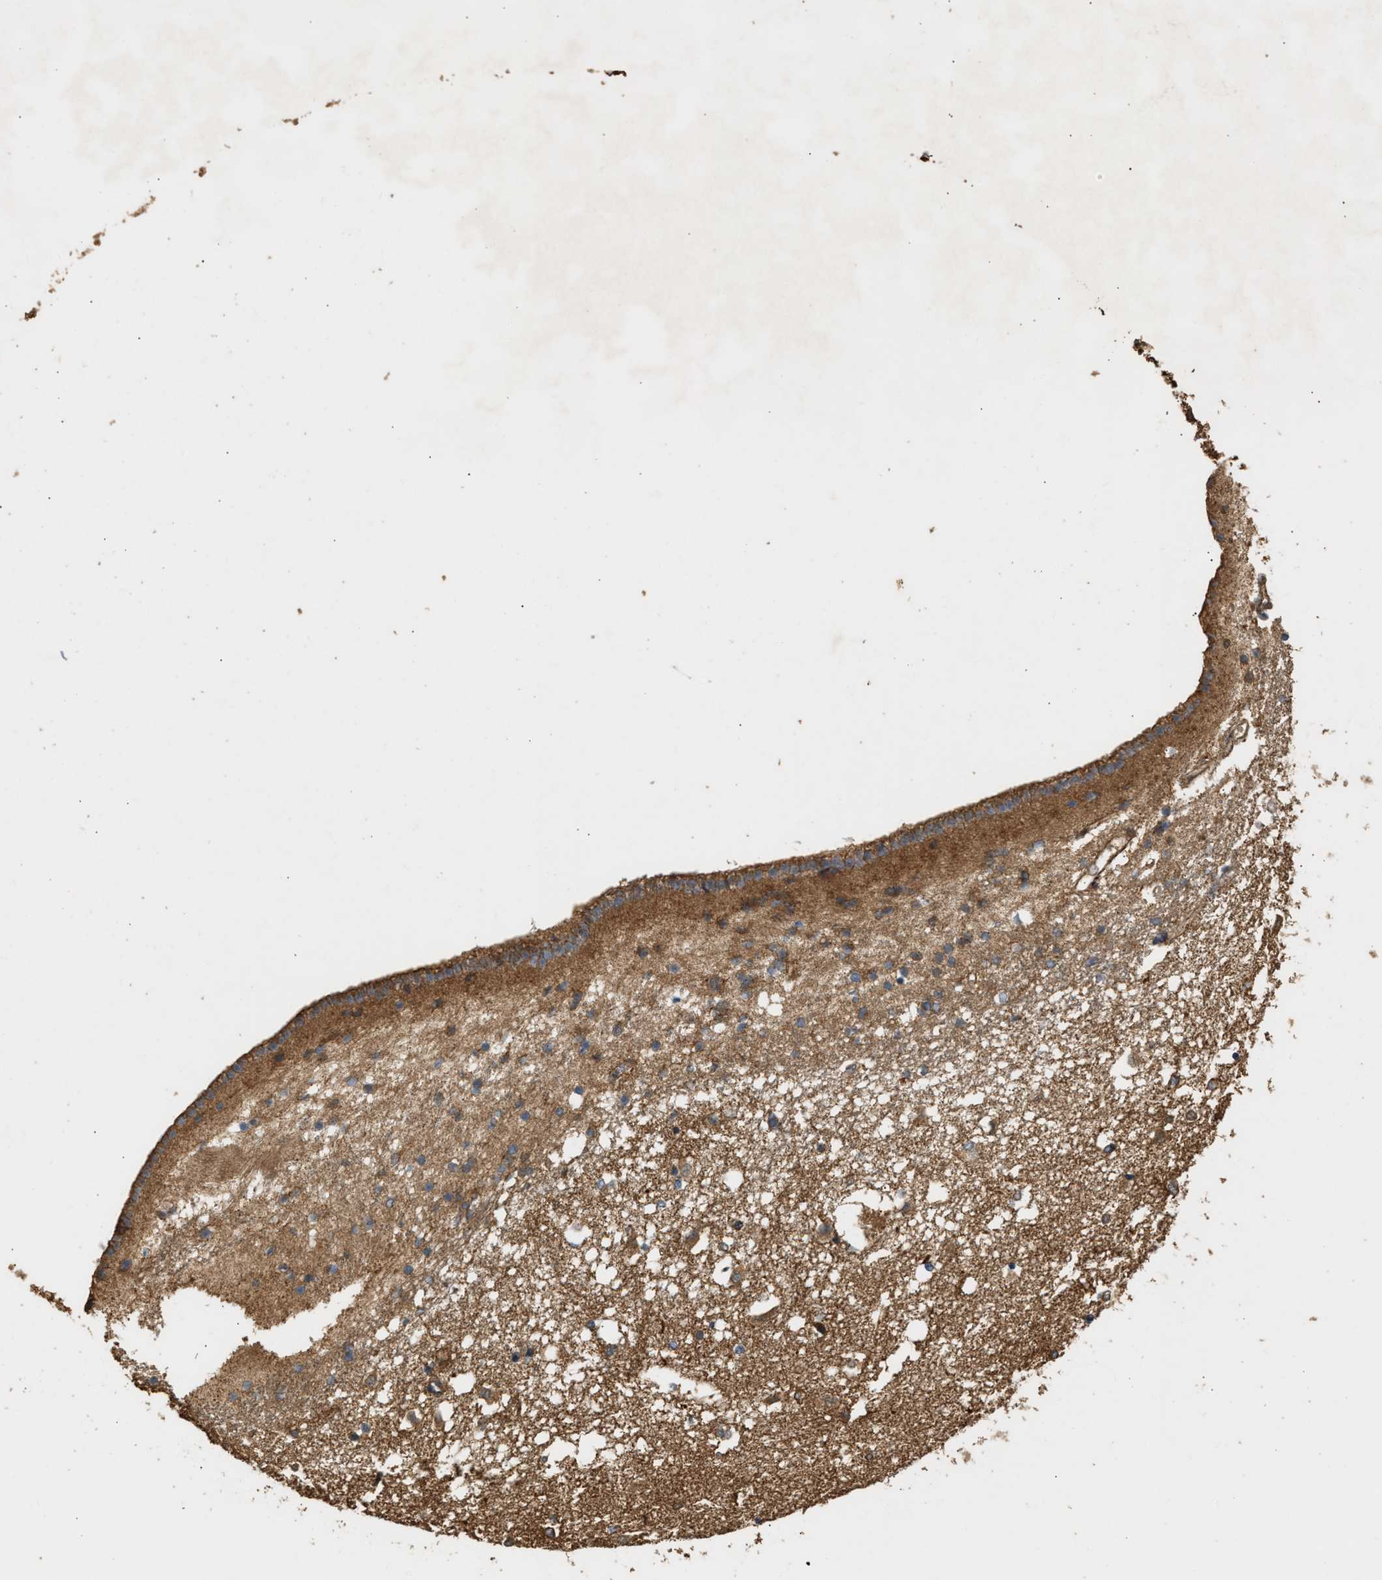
{"staining": {"intensity": "moderate", "quantity": "25%-75%", "location": "cytoplasmic/membranous"}, "tissue": "caudate", "cell_type": "Glial cells", "image_type": "normal", "snomed": [{"axis": "morphology", "description": "Normal tissue, NOS"}, {"axis": "topography", "description": "Lateral ventricle wall"}], "caption": "High-power microscopy captured an IHC histopathology image of normal caudate, revealing moderate cytoplasmic/membranous staining in approximately 25%-75% of glial cells. The staining was performed using DAB (3,3'-diaminobenzidine) to visualize the protein expression in brown, while the nuclei were stained in blue with hematoxylin (Magnification: 20x).", "gene": "ENSG00000282218", "patient": {"sex": "male", "age": 45}}